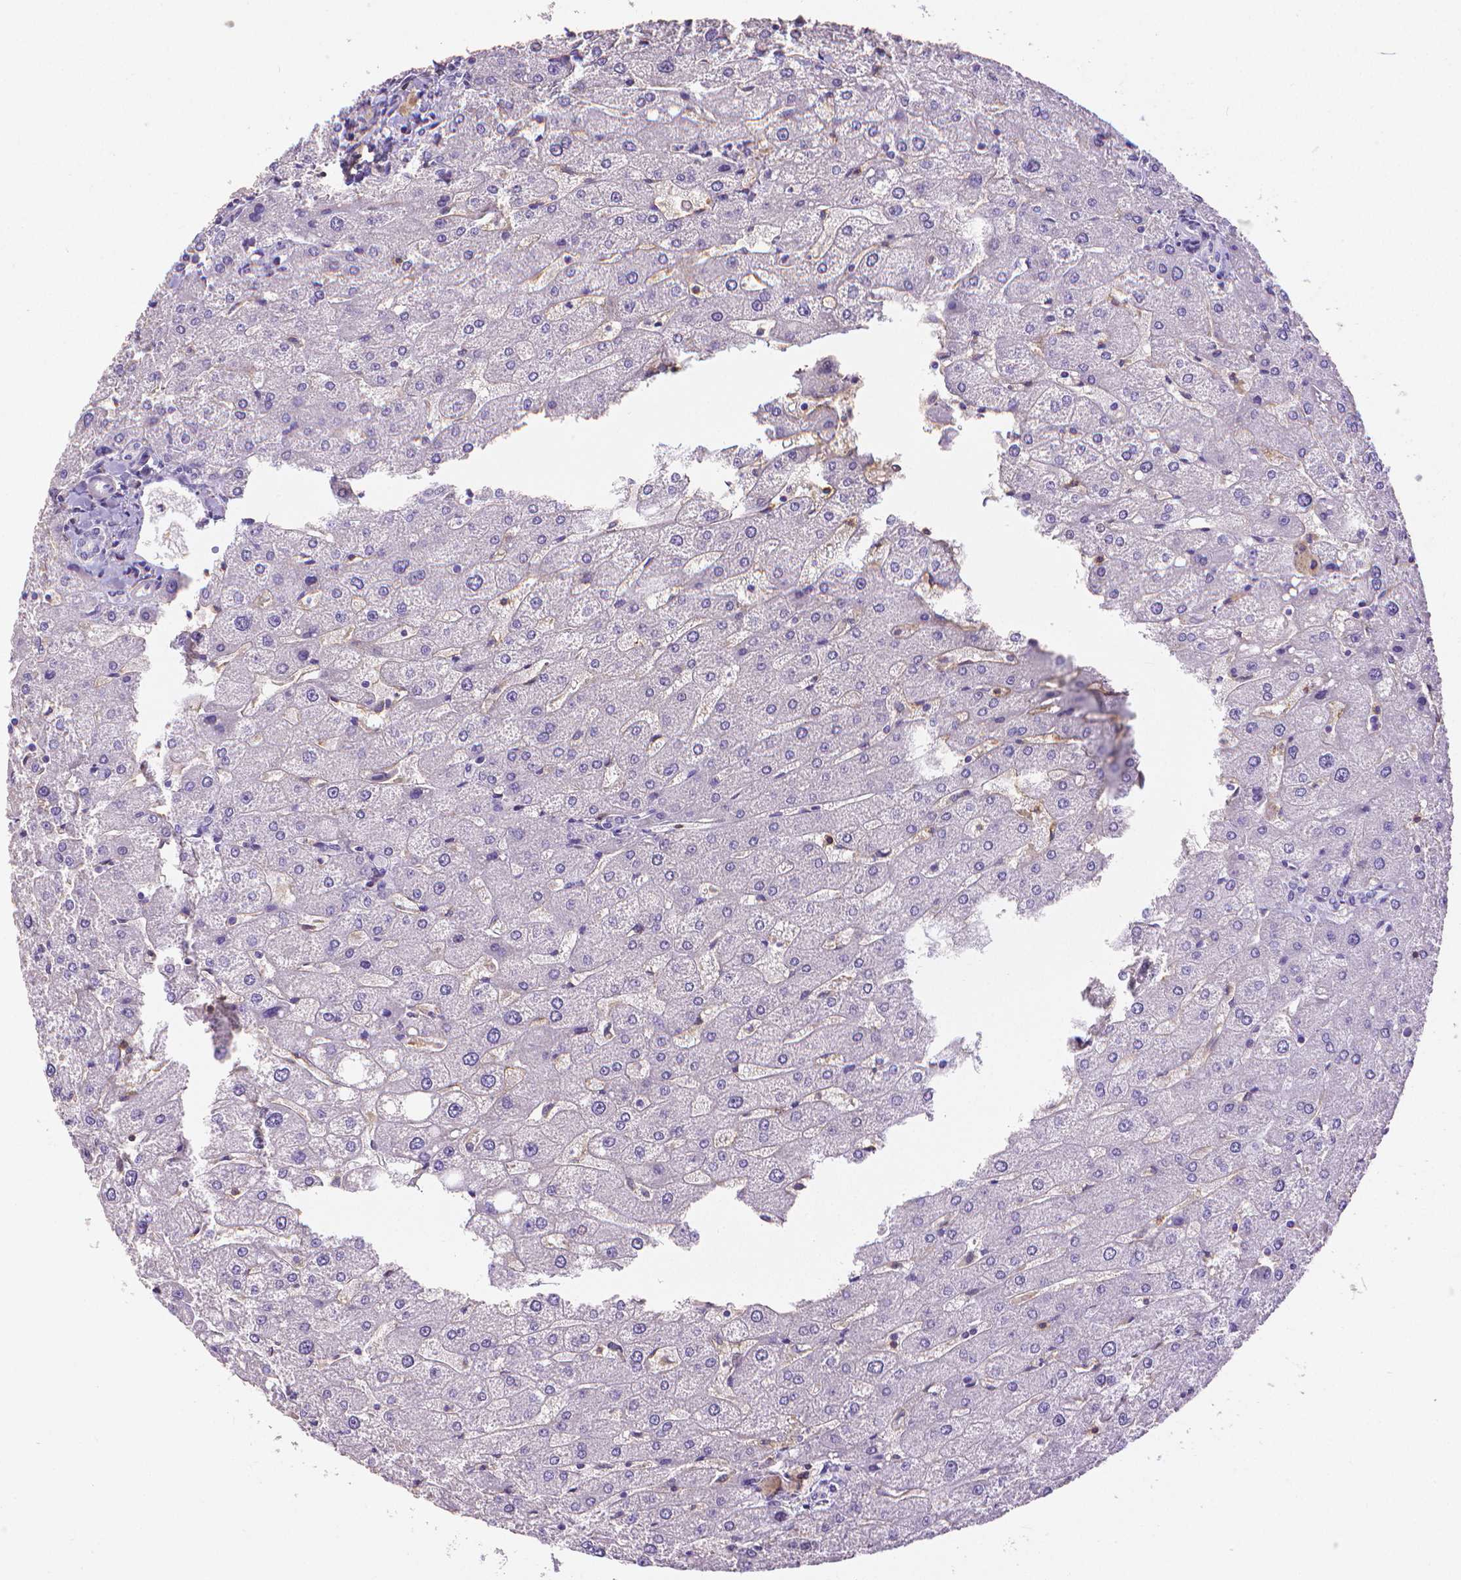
{"staining": {"intensity": "negative", "quantity": "none", "location": "none"}, "tissue": "liver", "cell_type": "Cholangiocytes", "image_type": "normal", "snomed": [{"axis": "morphology", "description": "Normal tissue, NOS"}, {"axis": "topography", "description": "Liver"}], "caption": "DAB immunohistochemical staining of normal human liver demonstrates no significant staining in cholangiocytes. The staining is performed using DAB brown chromogen with nuclei counter-stained in using hematoxylin.", "gene": "CD4", "patient": {"sex": "male", "age": 67}}